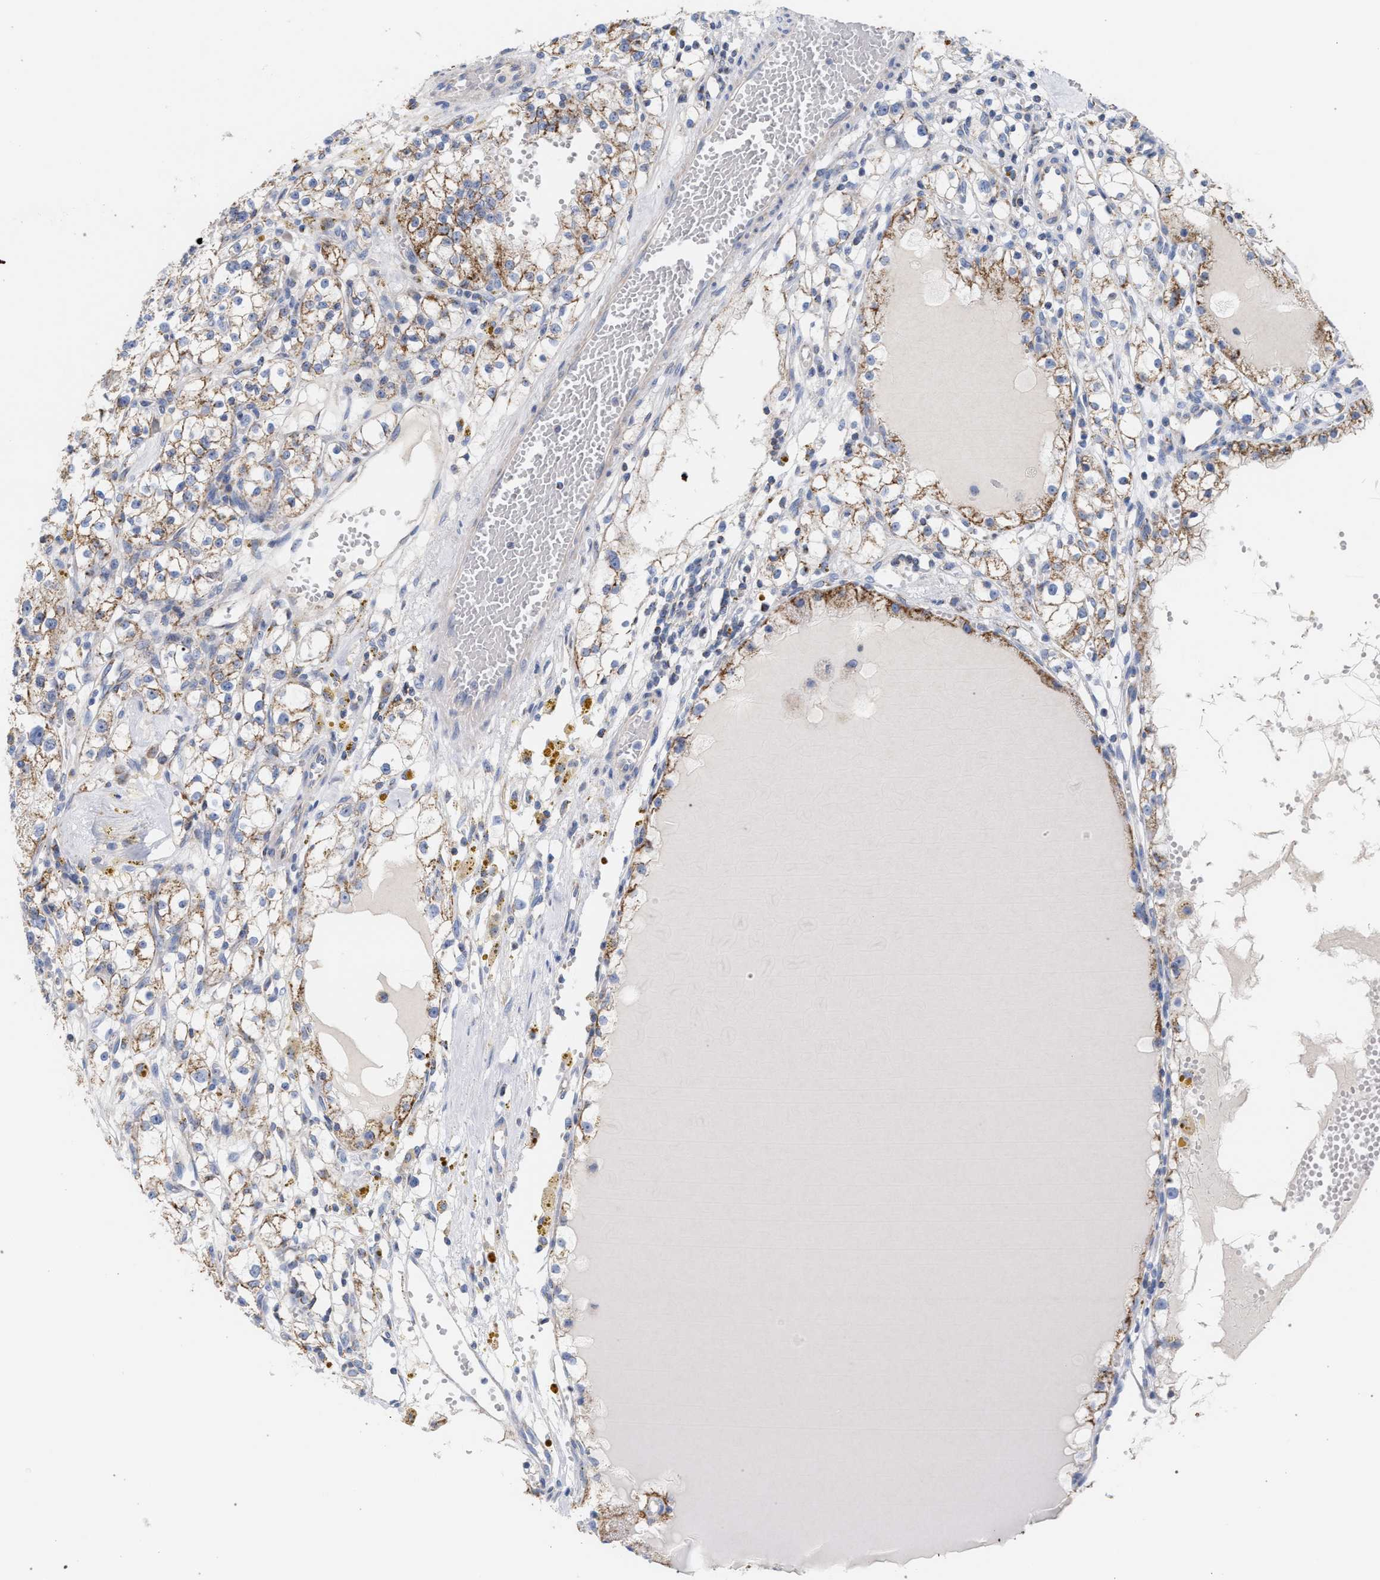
{"staining": {"intensity": "moderate", "quantity": ">75%", "location": "cytoplasmic/membranous"}, "tissue": "renal cancer", "cell_type": "Tumor cells", "image_type": "cancer", "snomed": [{"axis": "morphology", "description": "Adenocarcinoma, NOS"}, {"axis": "topography", "description": "Kidney"}], "caption": "Immunohistochemical staining of human renal cancer demonstrates moderate cytoplasmic/membranous protein expression in about >75% of tumor cells.", "gene": "ECI2", "patient": {"sex": "male", "age": 56}}